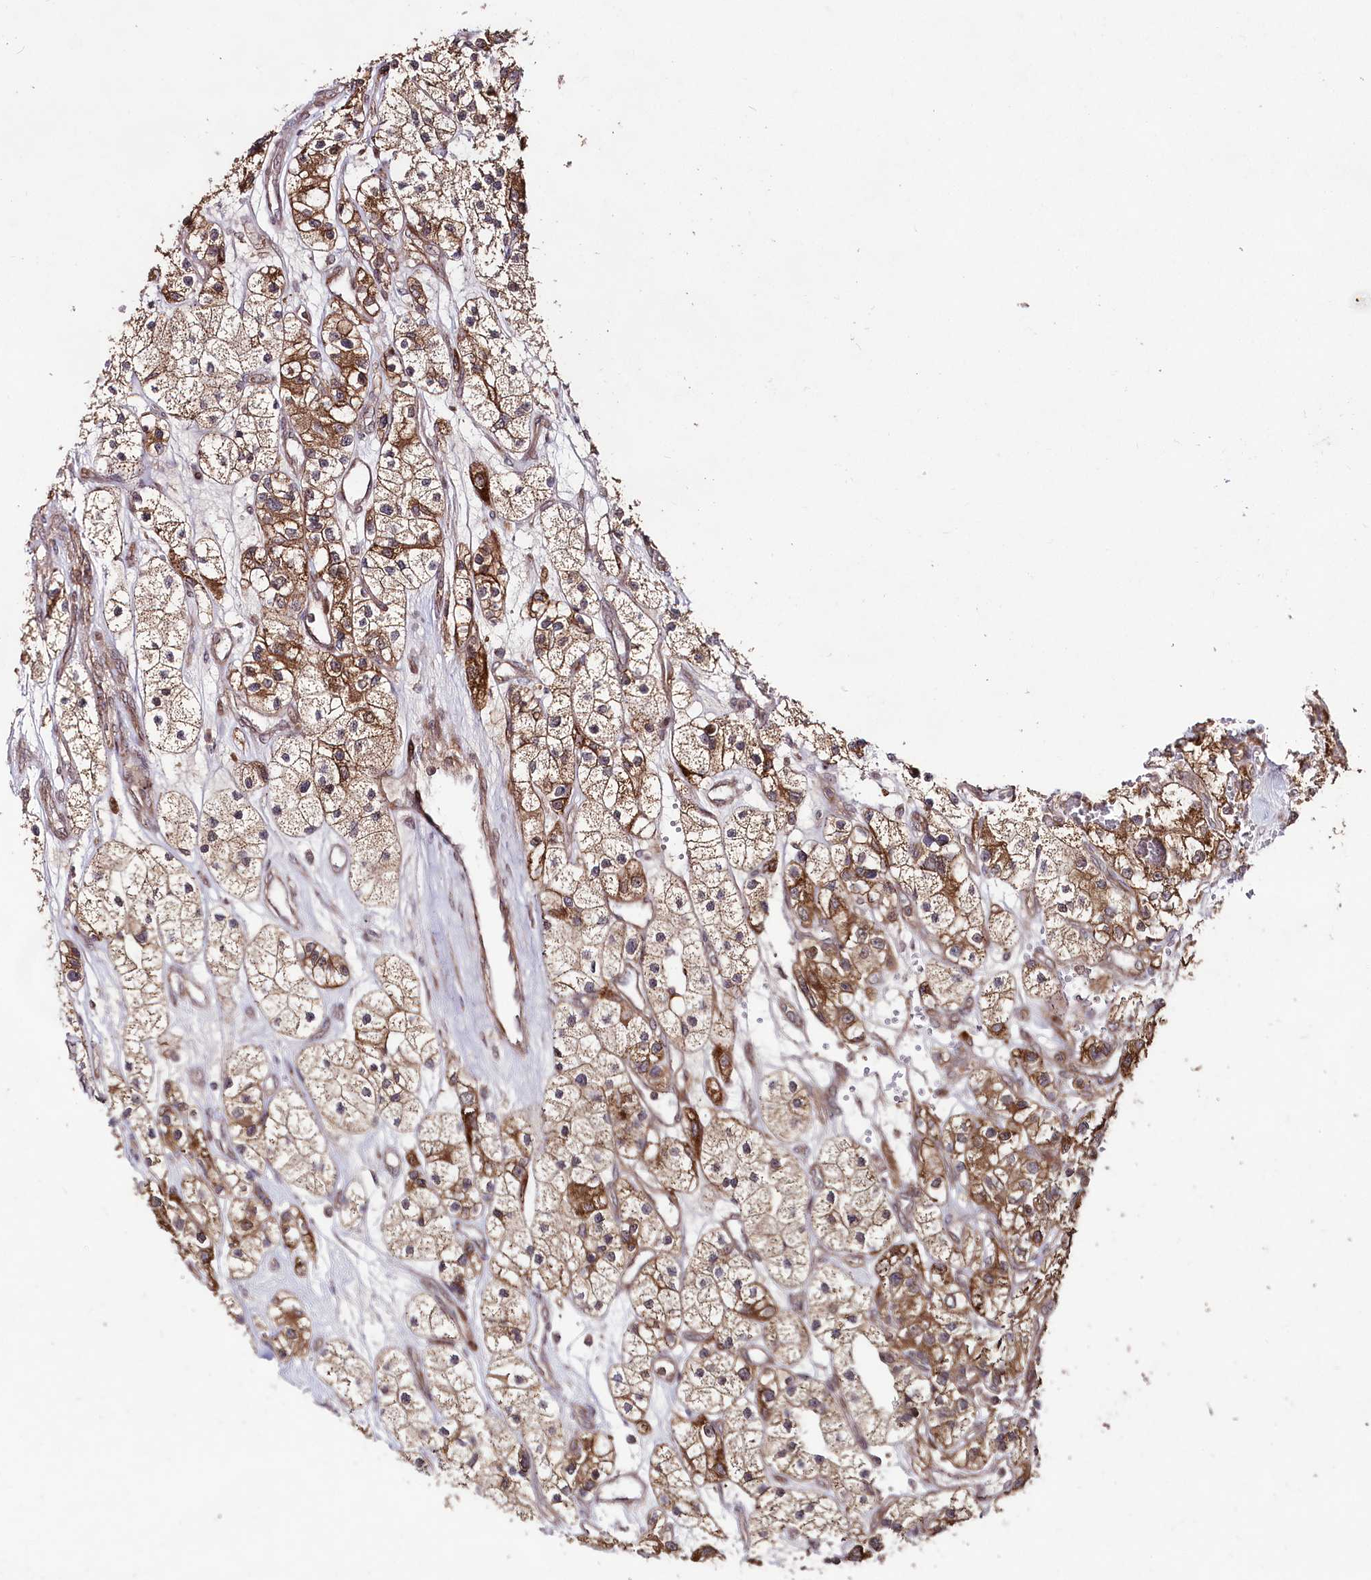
{"staining": {"intensity": "strong", "quantity": "25%-75%", "location": "cytoplasmic/membranous"}, "tissue": "renal cancer", "cell_type": "Tumor cells", "image_type": "cancer", "snomed": [{"axis": "morphology", "description": "Adenocarcinoma, NOS"}, {"axis": "topography", "description": "Kidney"}], "caption": "A photomicrograph of adenocarcinoma (renal) stained for a protein demonstrates strong cytoplasmic/membranous brown staining in tumor cells. The staining was performed using DAB to visualize the protein expression in brown, while the nuclei were stained in blue with hematoxylin (Magnification: 20x).", "gene": "PHLDB1", "patient": {"sex": "female", "age": 57}}